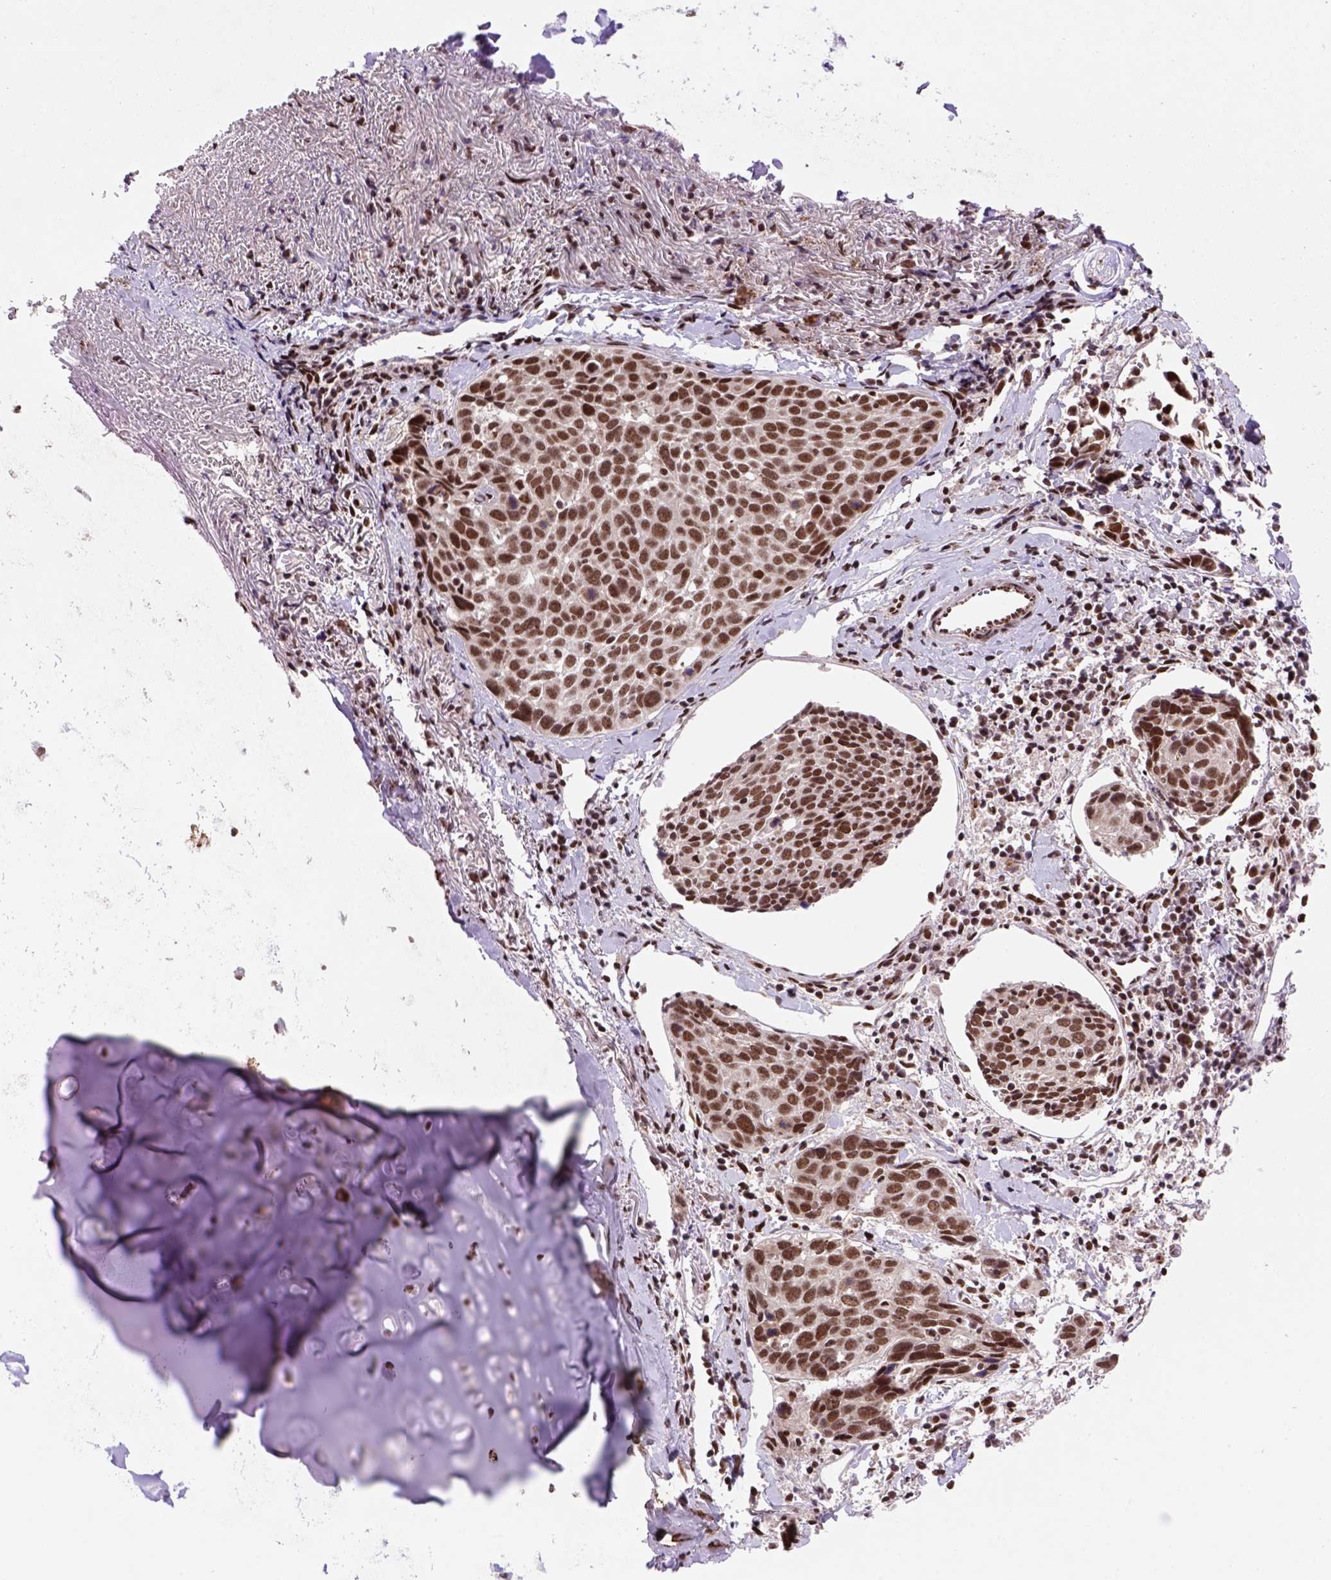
{"staining": {"intensity": "moderate", "quantity": ">75%", "location": "nuclear"}, "tissue": "lung cancer", "cell_type": "Tumor cells", "image_type": "cancer", "snomed": [{"axis": "morphology", "description": "Squamous cell carcinoma, NOS"}, {"axis": "topography", "description": "Lung"}], "caption": "A high-resolution image shows immunohistochemistry (IHC) staining of squamous cell carcinoma (lung), which demonstrates moderate nuclear expression in about >75% of tumor cells.", "gene": "NSMCE2", "patient": {"sex": "male", "age": 57}}